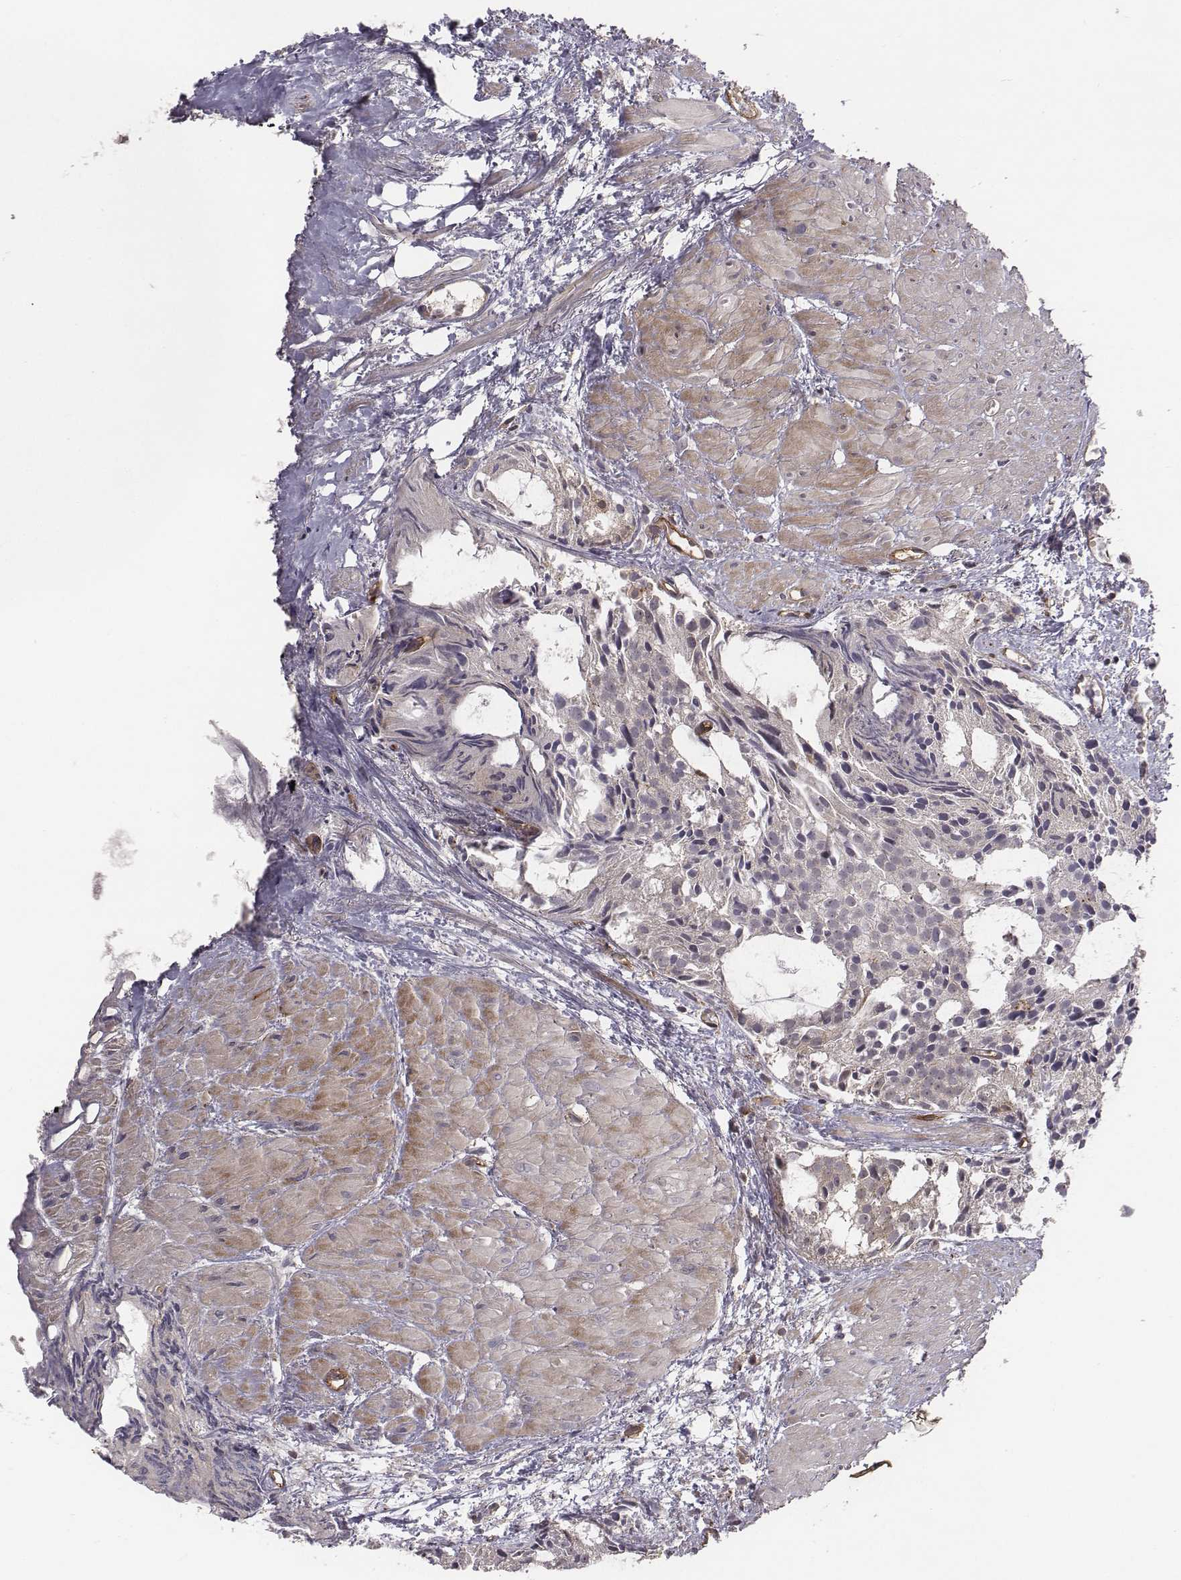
{"staining": {"intensity": "negative", "quantity": "none", "location": "none"}, "tissue": "prostate cancer", "cell_type": "Tumor cells", "image_type": "cancer", "snomed": [{"axis": "morphology", "description": "Adenocarcinoma, High grade"}, {"axis": "topography", "description": "Prostate"}], "caption": "Human prostate cancer (high-grade adenocarcinoma) stained for a protein using IHC shows no positivity in tumor cells.", "gene": "PTPRG", "patient": {"sex": "male", "age": 79}}